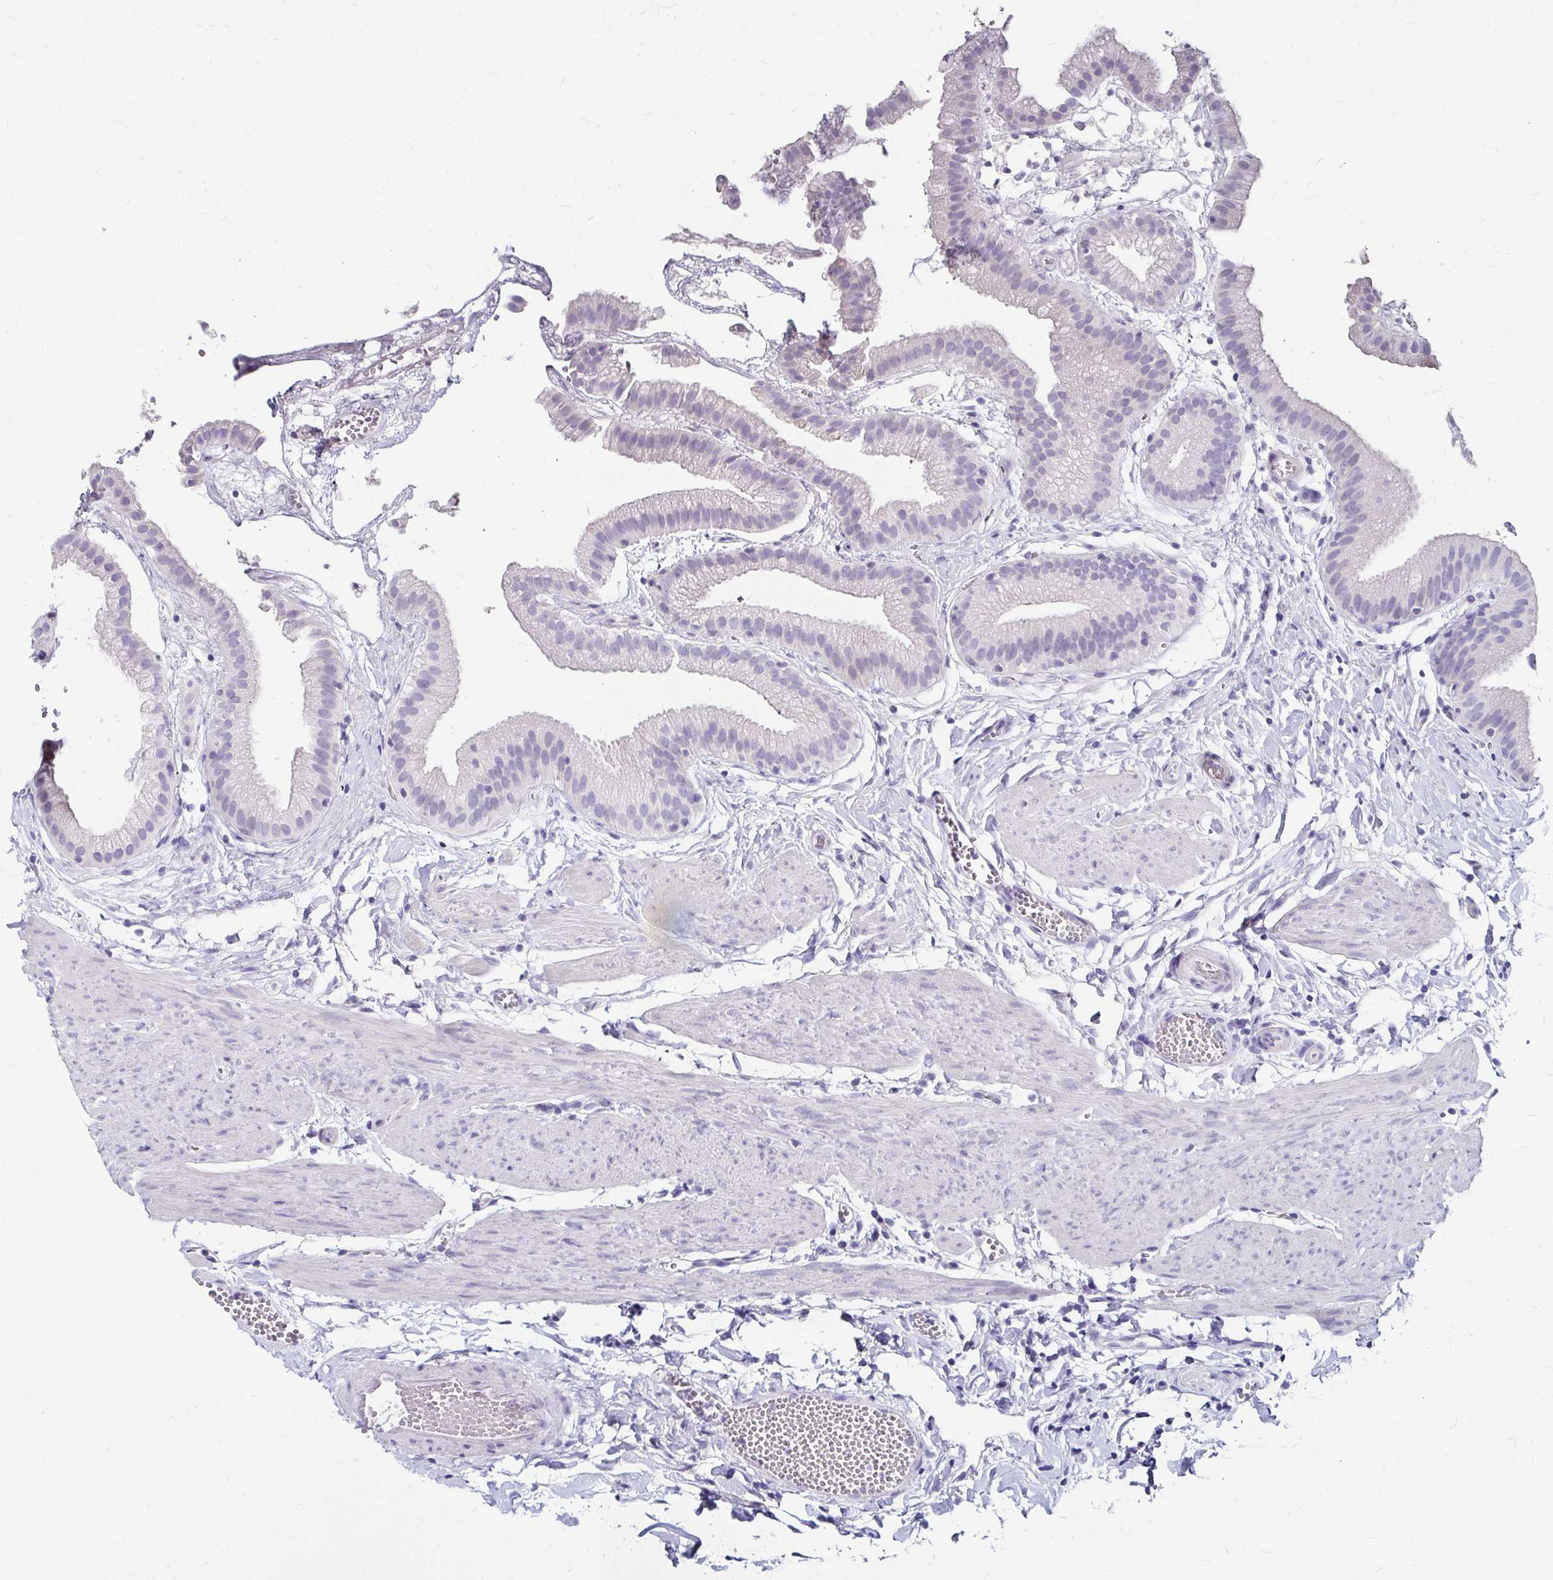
{"staining": {"intensity": "negative", "quantity": "none", "location": "none"}, "tissue": "gallbladder", "cell_type": "Glandular cells", "image_type": "normal", "snomed": [{"axis": "morphology", "description": "Normal tissue, NOS"}, {"axis": "topography", "description": "Gallbladder"}], "caption": "This is a photomicrograph of IHC staining of benign gallbladder, which shows no positivity in glandular cells.", "gene": "SCG3", "patient": {"sex": "female", "age": 63}}